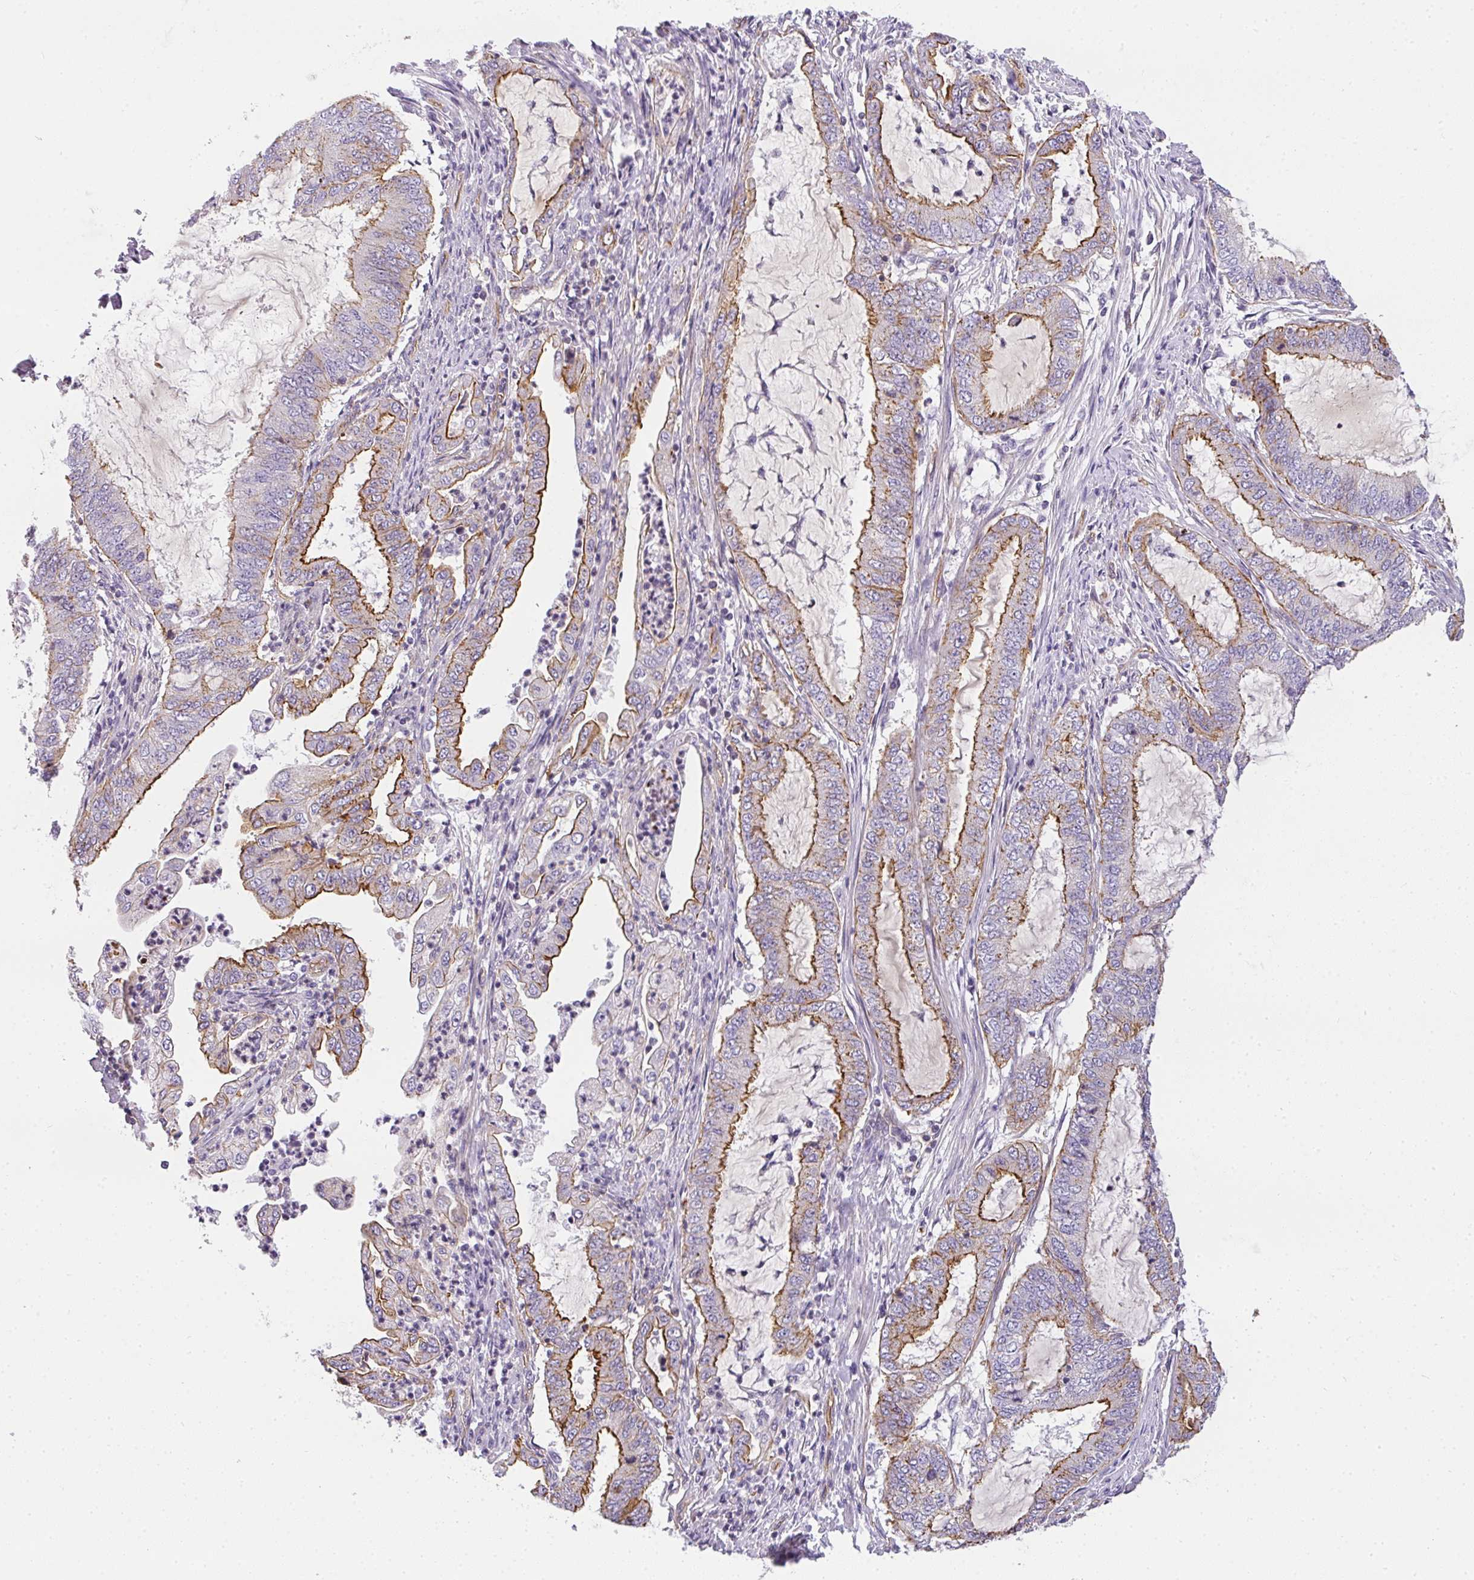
{"staining": {"intensity": "strong", "quantity": "25%-75%", "location": "cytoplasmic/membranous"}, "tissue": "endometrial cancer", "cell_type": "Tumor cells", "image_type": "cancer", "snomed": [{"axis": "morphology", "description": "Adenocarcinoma, NOS"}, {"axis": "topography", "description": "Endometrium"}], "caption": "A brown stain shows strong cytoplasmic/membranous expression of a protein in endometrial cancer (adenocarcinoma) tumor cells.", "gene": "OR11H4", "patient": {"sex": "female", "age": 51}}